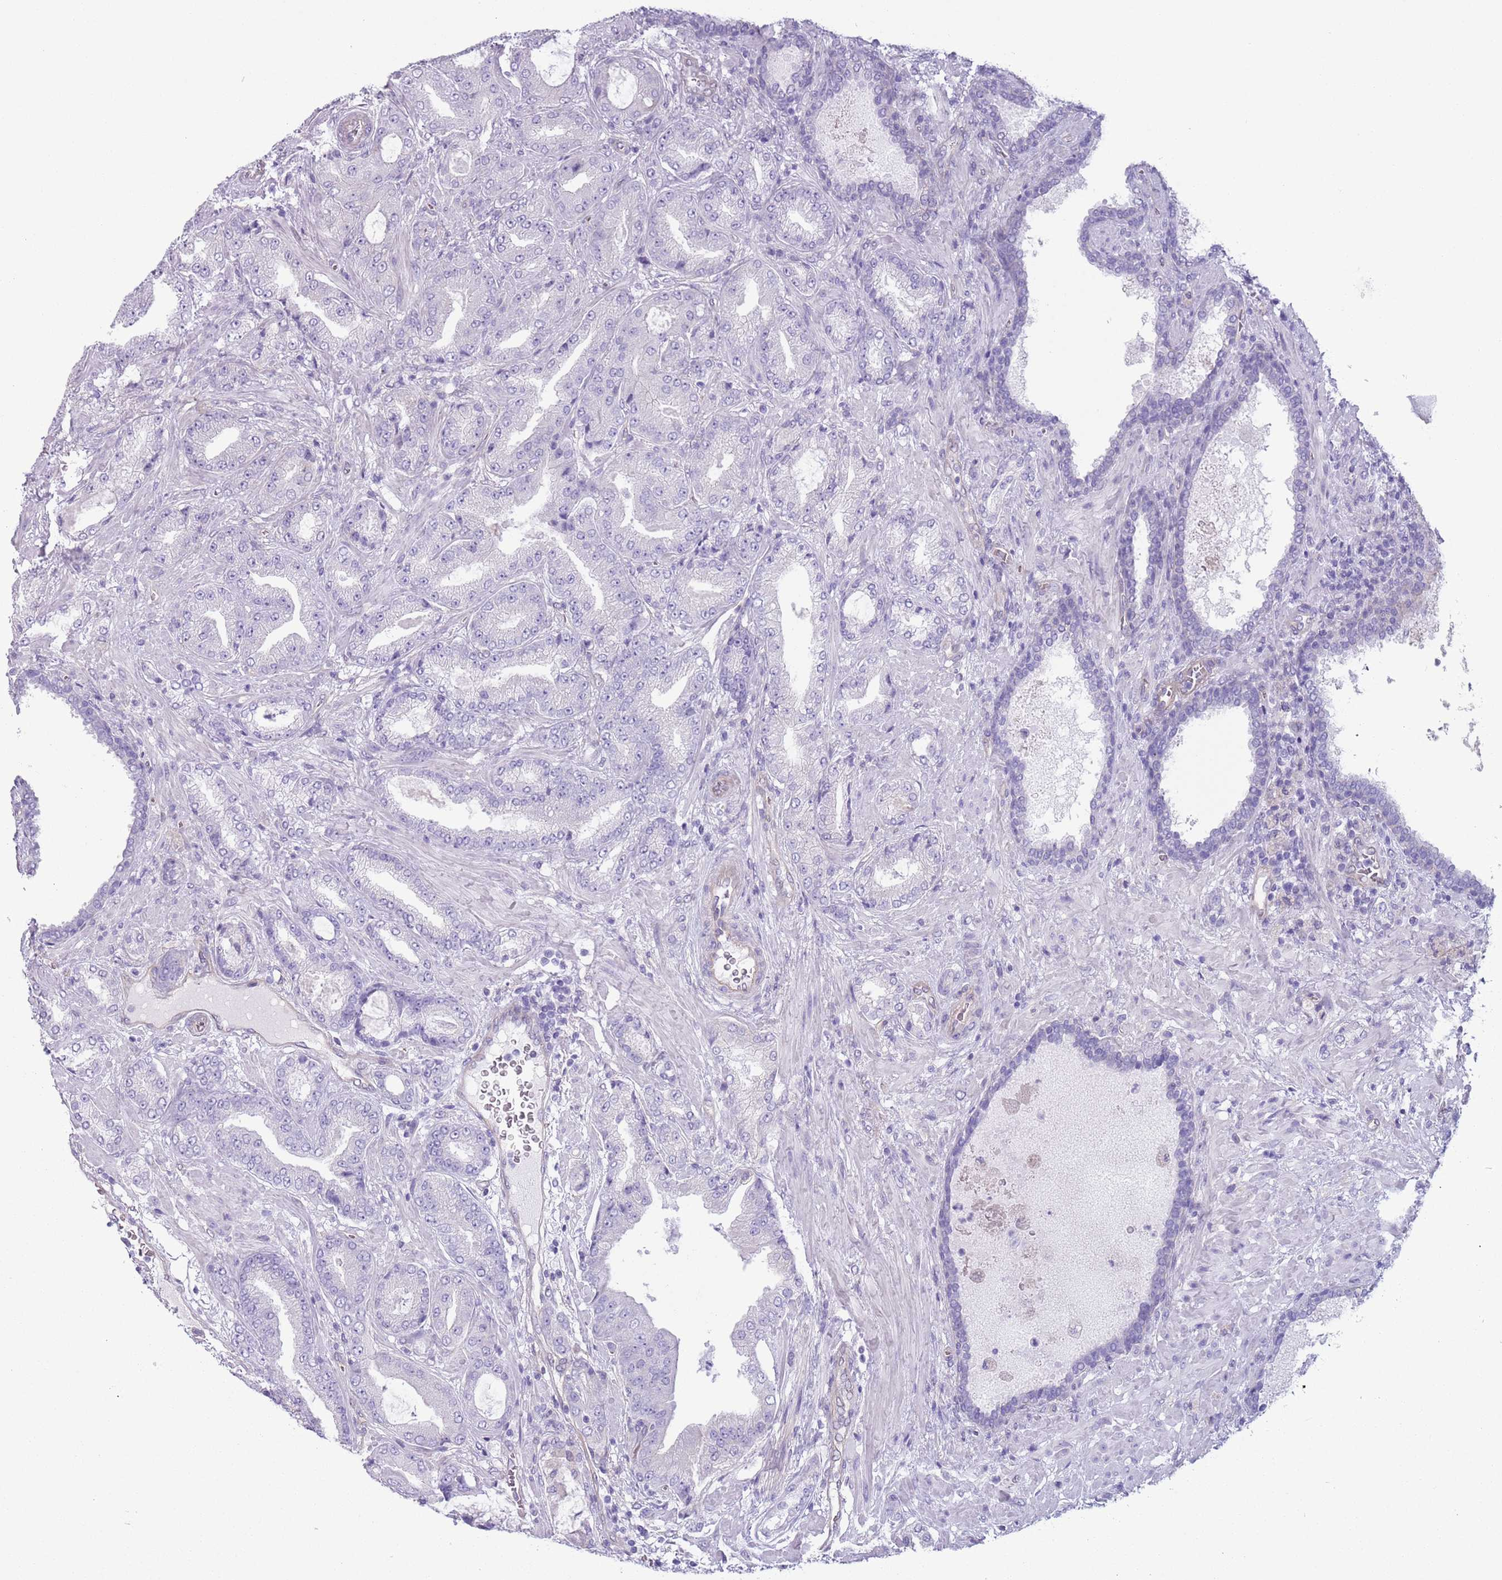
{"staining": {"intensity": "negative", "quantity": "none", "location": "none"}, "tissue": "prostate cancer", "cell_type": "Tumor cells", "image_type": "cancer", "snomed": [{"axis": "morphology", "description": "Adenocarcinoma, High grade"}, {"axis": "topography", "description": "Prostate"}], "caption": "This is an IHC photomicrograph of human prostate adenocarcinoma (high-grade). There is no positivity in tumor cells.", "gene": "RBP3", "patient": {"sex": "male", "age": 68}}